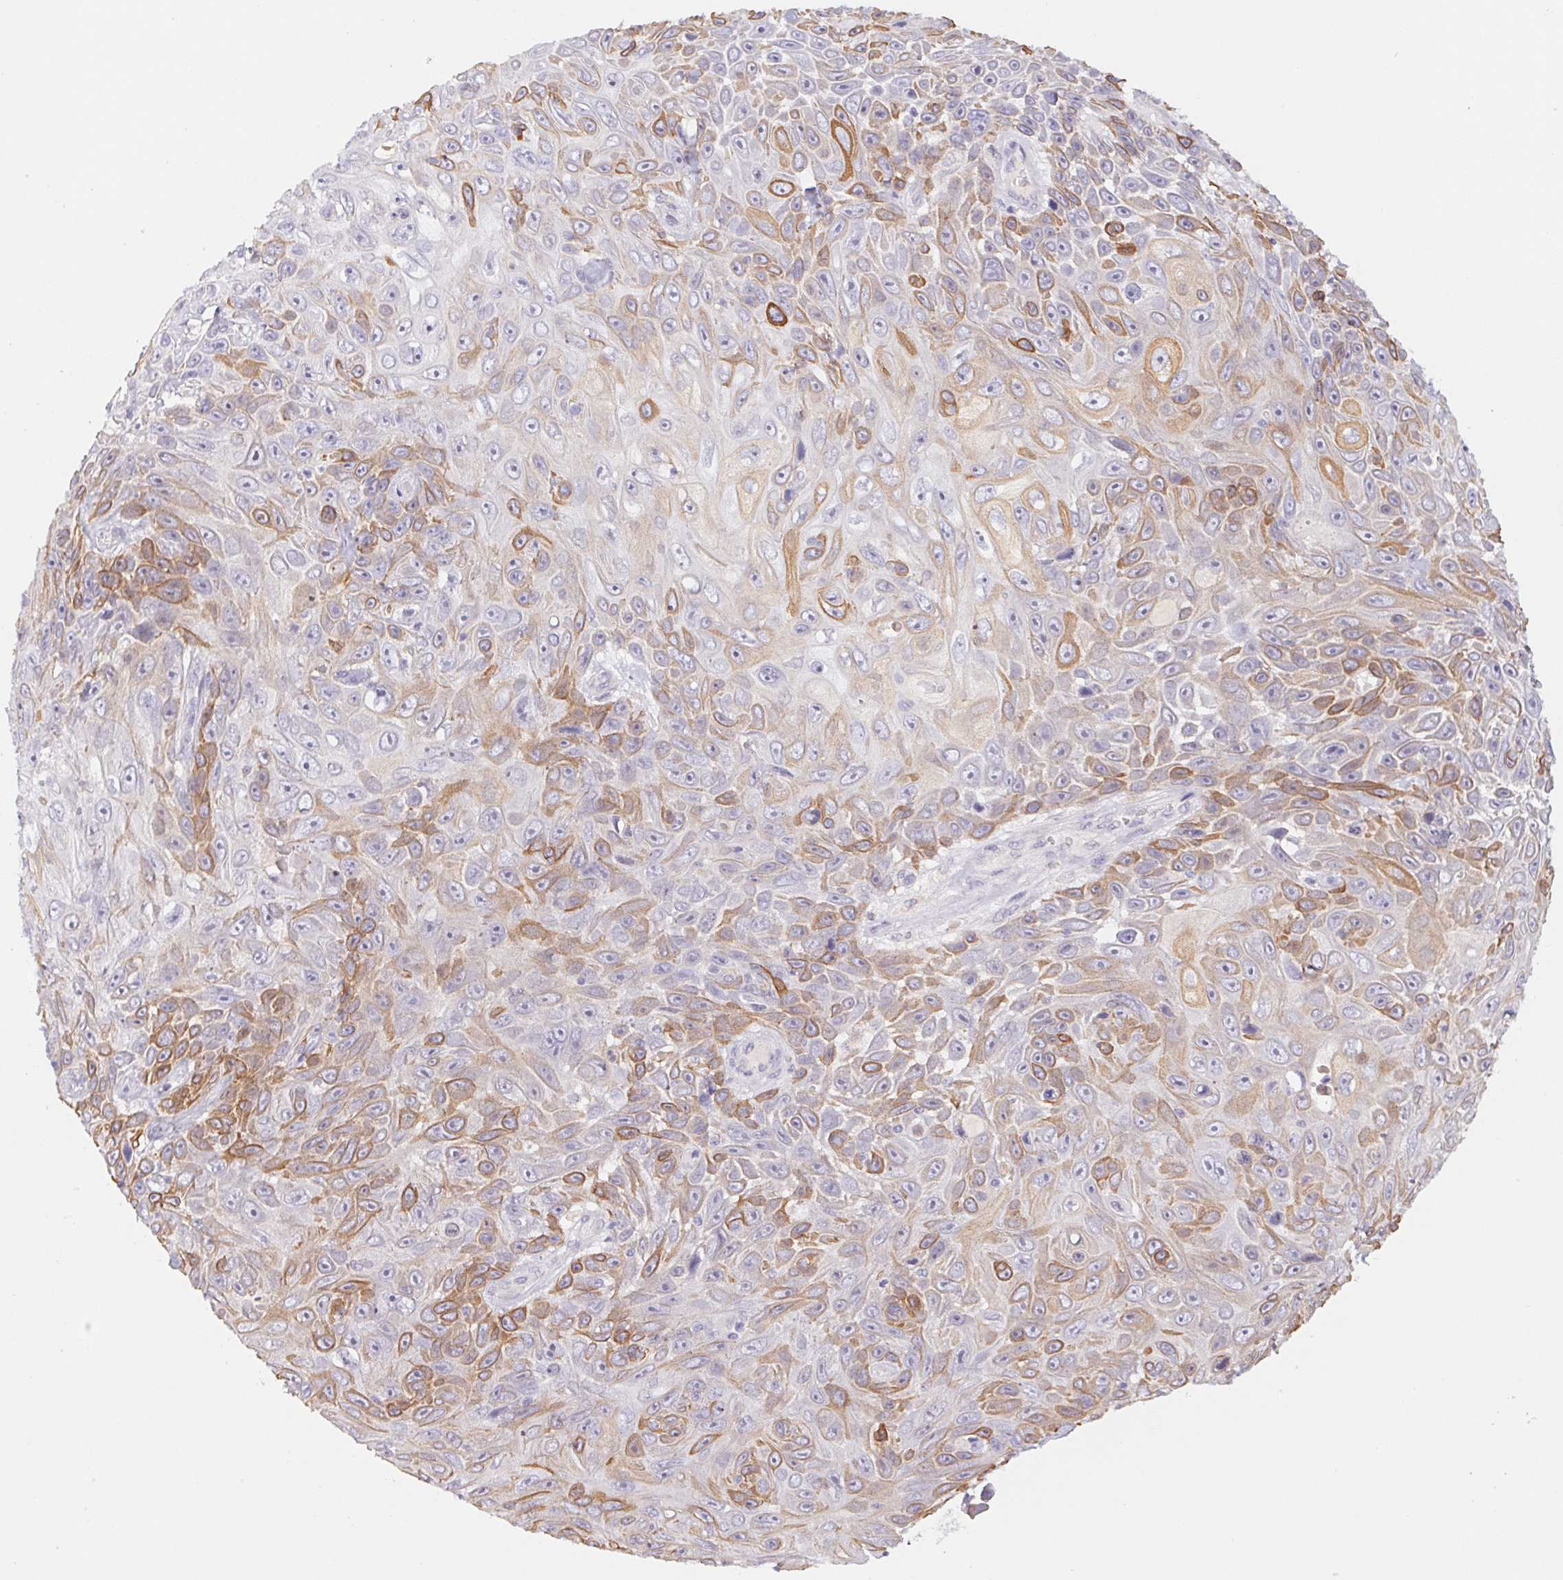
{"staining": {"intensity": "moderate", "quantity": "25%-75%", "location": "cytoplasmic/membranous"}, "tissue": "skin cancer", "cell_type": "Tumor cells", "image_type": "cancer", "snomed": [{"axis": "morphology", "description": "Squamous cell carcinoma, NOS"}, {"axis": "topography", "description": "Skin"}], "caption": "Brown immunohistochemical staining in skin squamous cell carcinoma shows moderate cytoplasmic/membranous expression in approximately 25%-75% of tumor cells.", "gene": "PNMA8B", "patient": {"sex": "male", "age": 82}}